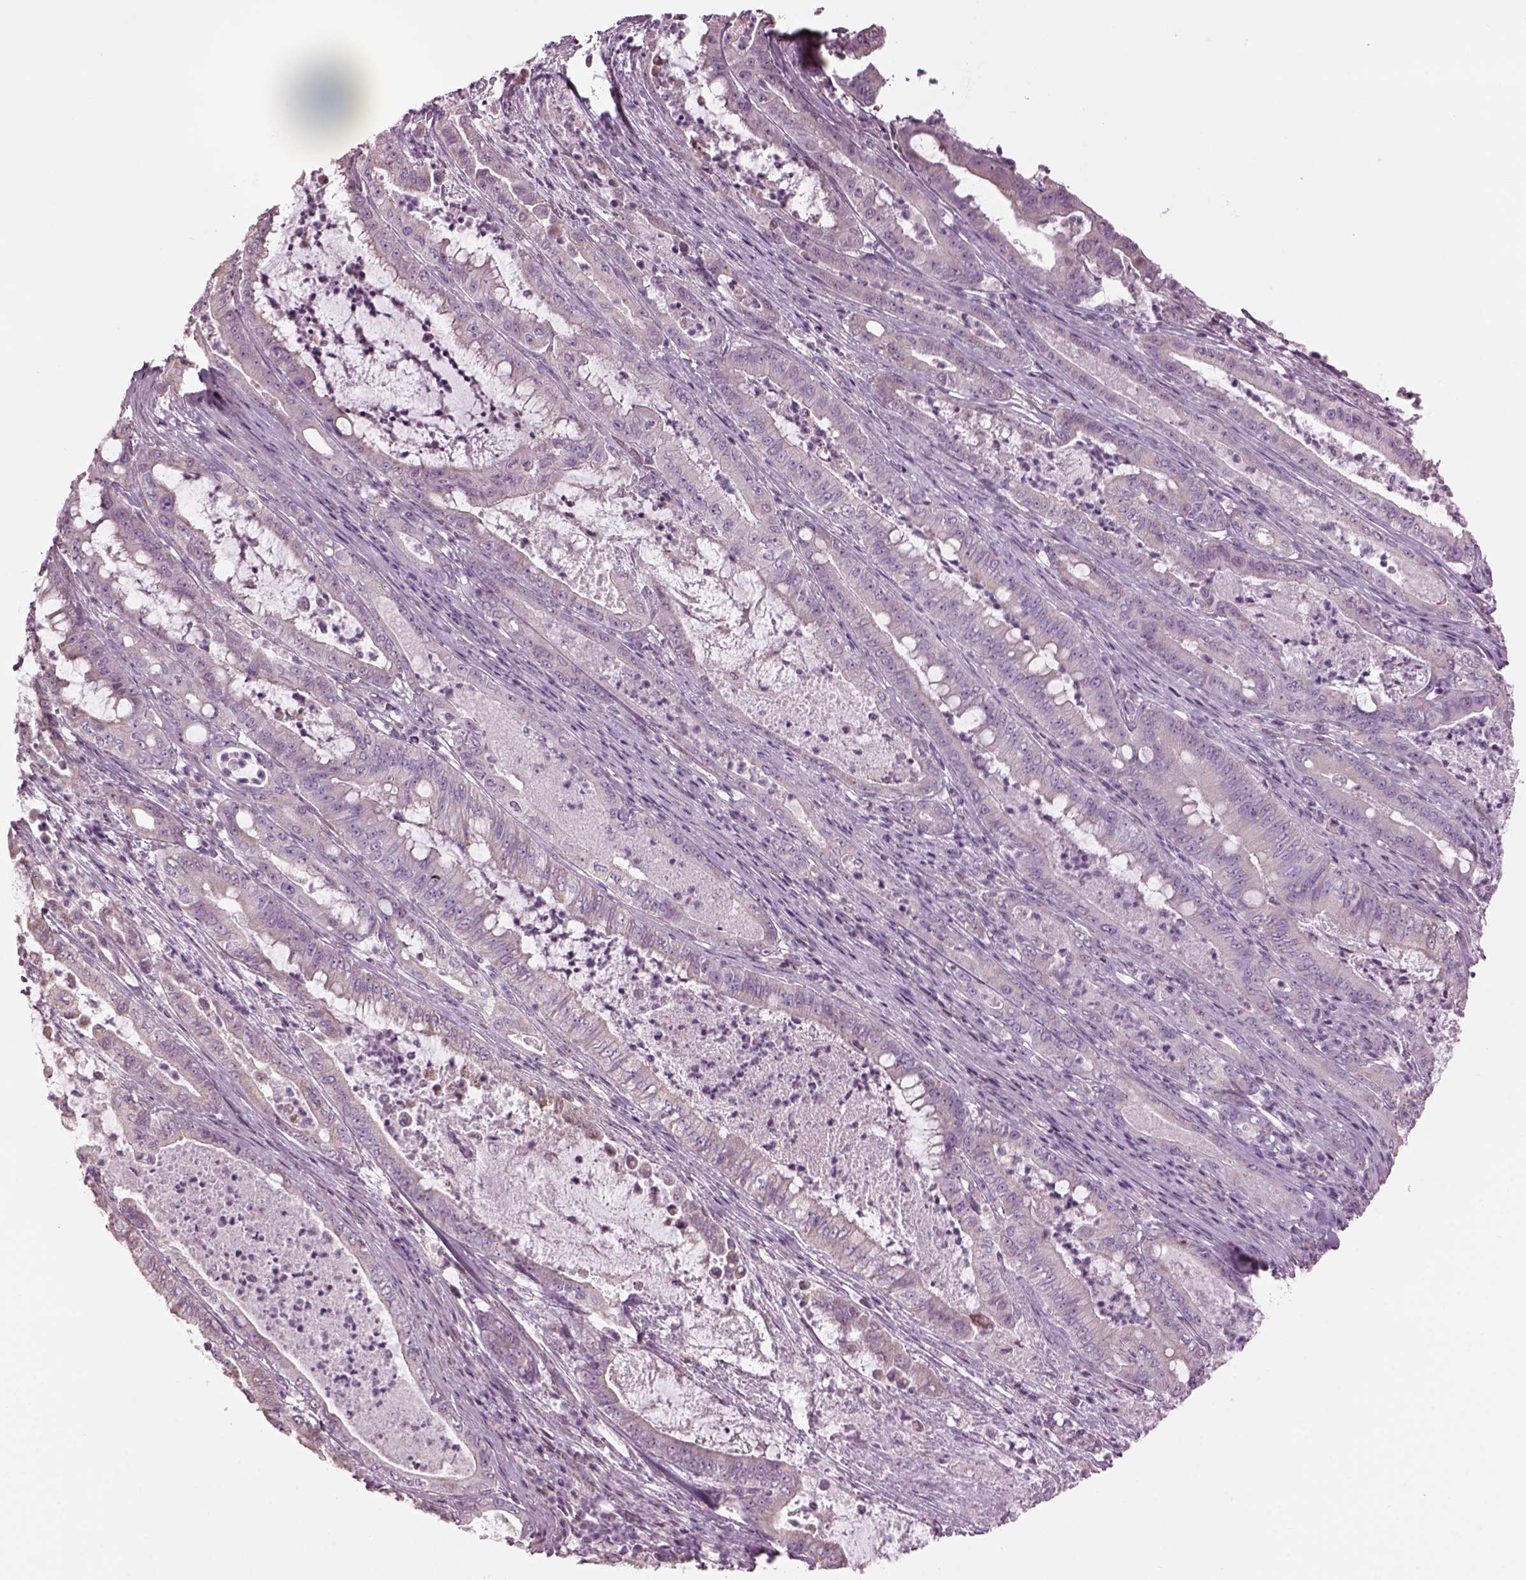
{"staining": {"intensity": "negative", "quantity": "none", "location": "none"}, "tissue": "pancreatic cancer", "cell_type": "Tumor cells", "image_type": "cancer", "snomed": [{"axis": "morphology", "description": "Adenocarcinoma, NOS"}, {"axis": "topography", "description": "Pancreas"}], "caption": "DAB (3,3'-diaminobenzidine) immunohistochemical staining of pancreatic cancer (adenocarcinoma) reveals no significant staining in tumor cells. Brightfield microscopy of immunohistochemistry (IHC) stained with DAB (brown) and hematoxylin (blue), captured at high magnification.", "gene": "SPATA7", "patient": {"sex": "male", "age": 71}}